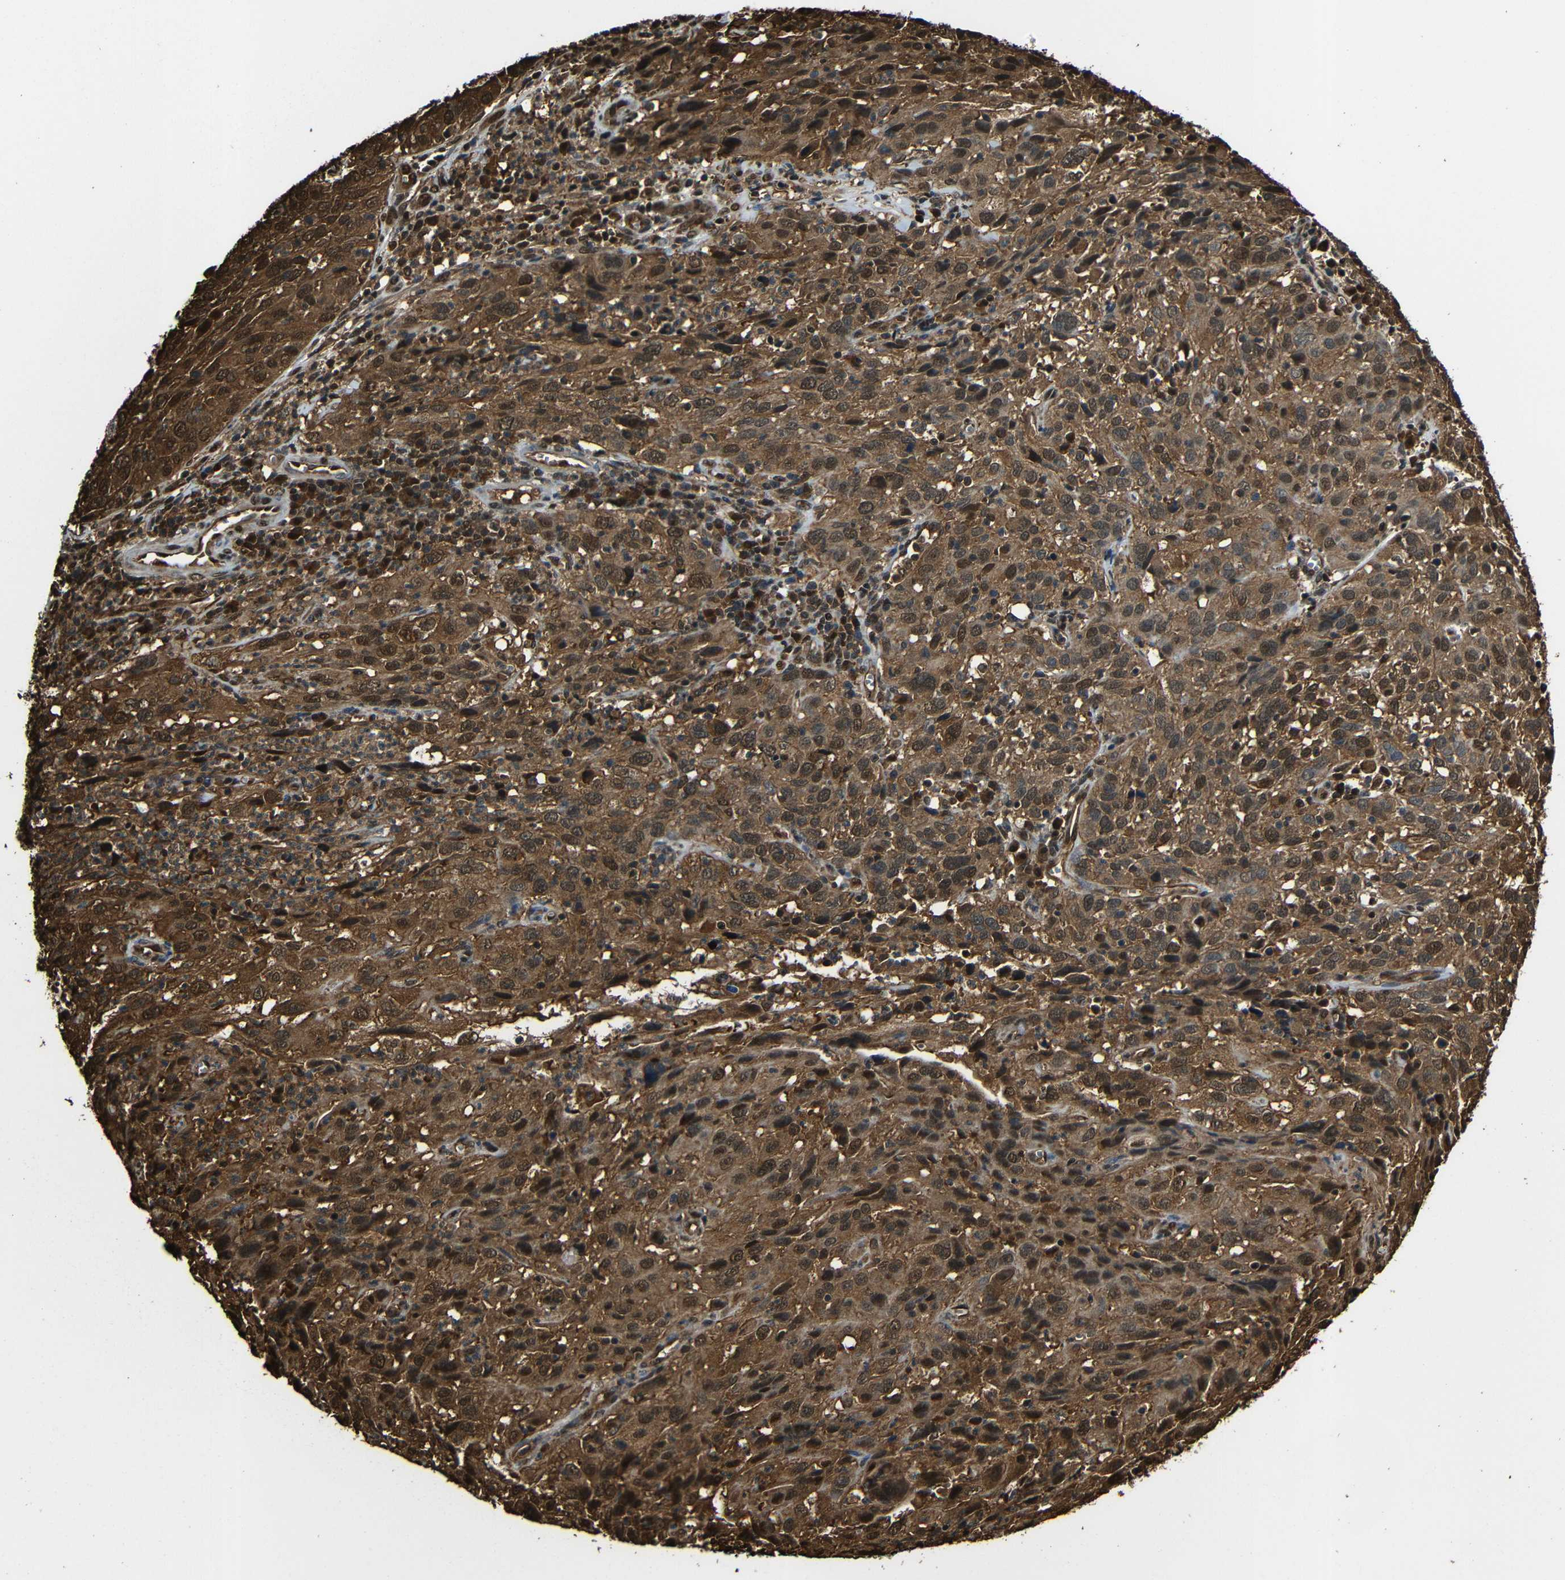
{"staining": {"intensity": "strong", "quantity": ">75%", "location": "cytoplasmic/membranous,nuclear"}, "tissue": "cervical cancer", "cell_type": "Tumor cells", "image_type": "cancer", "snomed": [{"axis": "morphology", "description": "Squamous cell carcinoma, NOS"}, {"axis": "topography", "description": "Cervix"}], "caption": "Immunohistochemical staining of squamous cell carcinoma (cervical) demonstrates high levels of strong cytoplasmic/membranous and nuclear protein positivity in about >75% of tumor cells.", "gene": "VCP", "patient": {"sex": "female", "age": 32}}